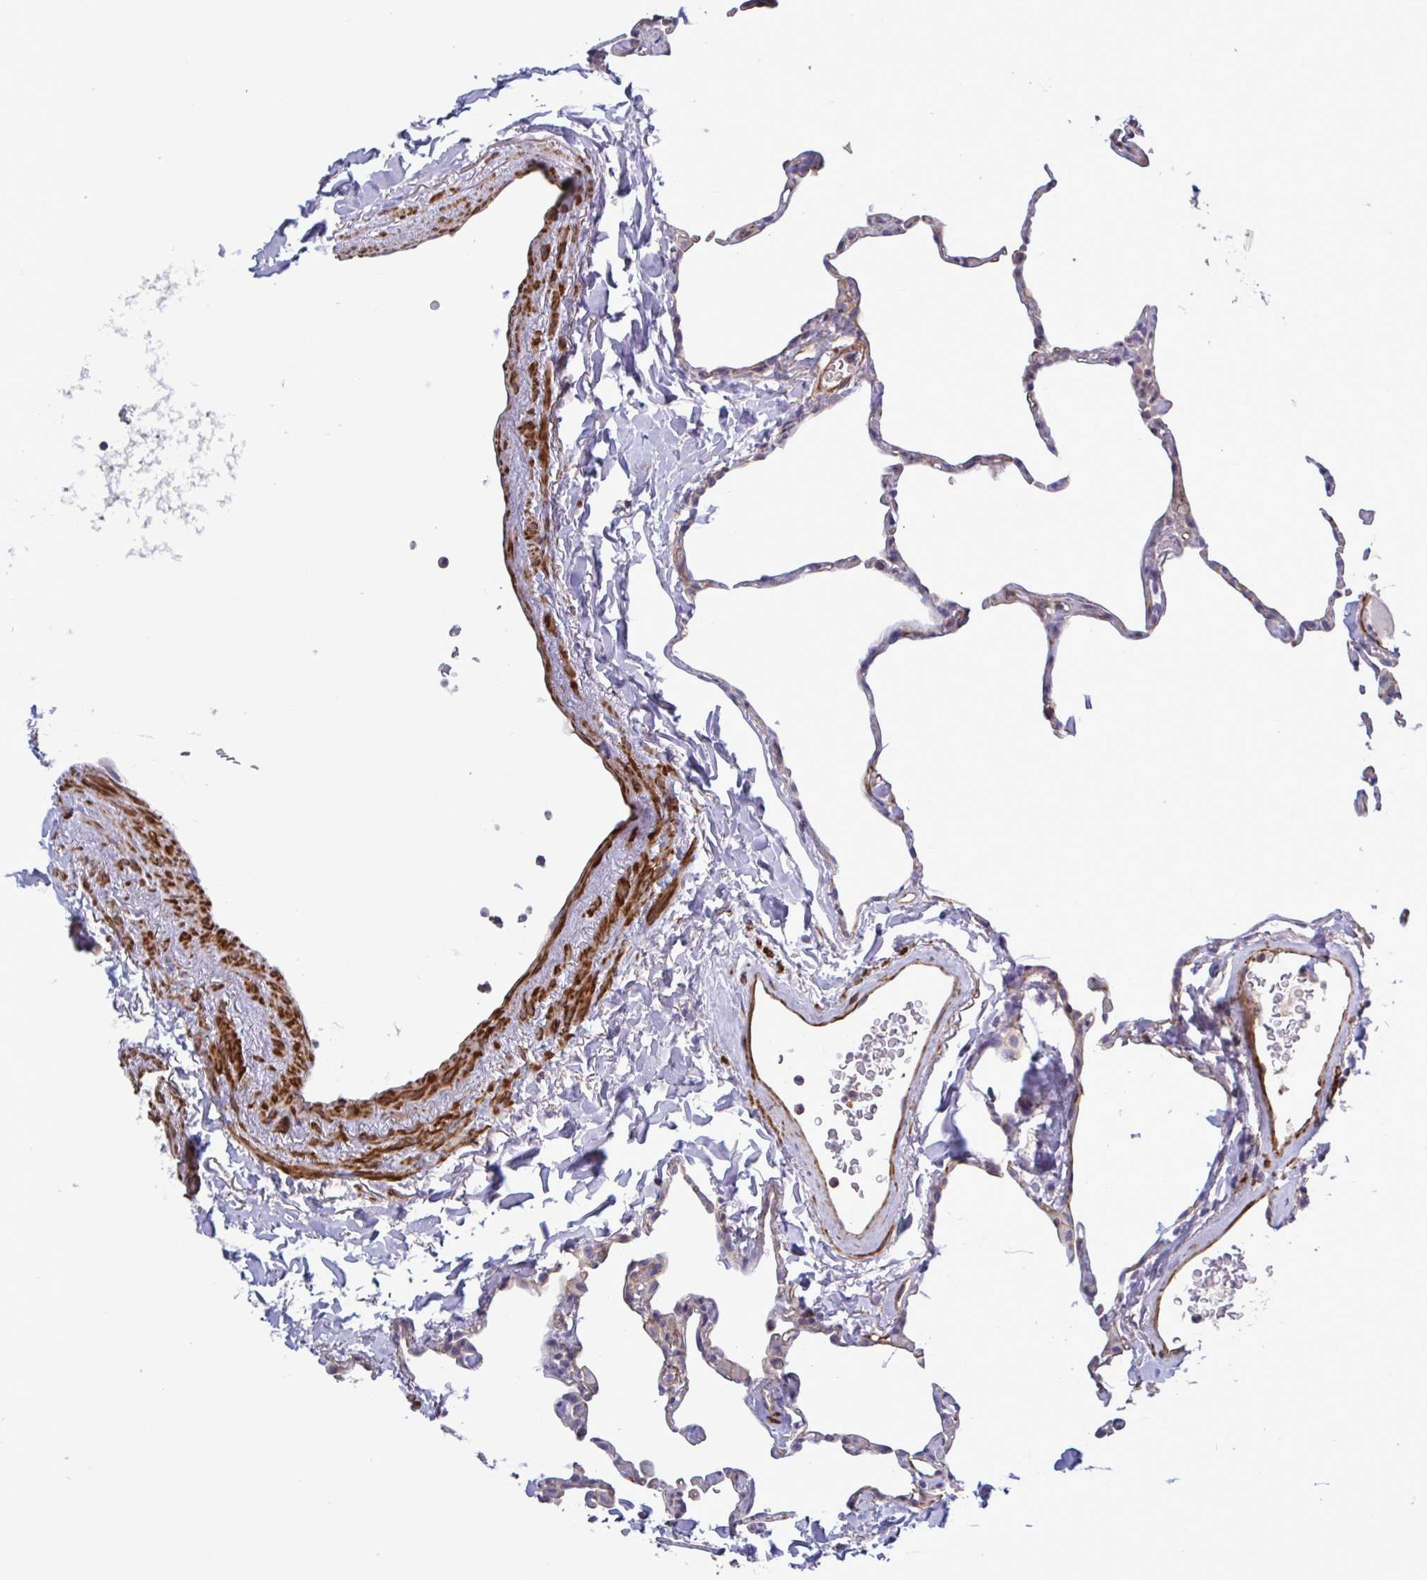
{"staining": {"intensity": "weak", "quantity": "<25%", "location": "cytoplasmic/membranous"}, "tissue": "lung", "cell_type": "Alveolar cells", "image_type": "normal", "snomed": [{"axis": "morphology", "description": "Normal tissue, NOS"}, {"axis": "topography", "description": "Lung"}], "caption": "DAB immunohistochemical staining of unremarkable human lung exhibits no significant staining in alveolar cells.", "gene": "SHISA7", "patient": {"sex": "male", "age": 65}}